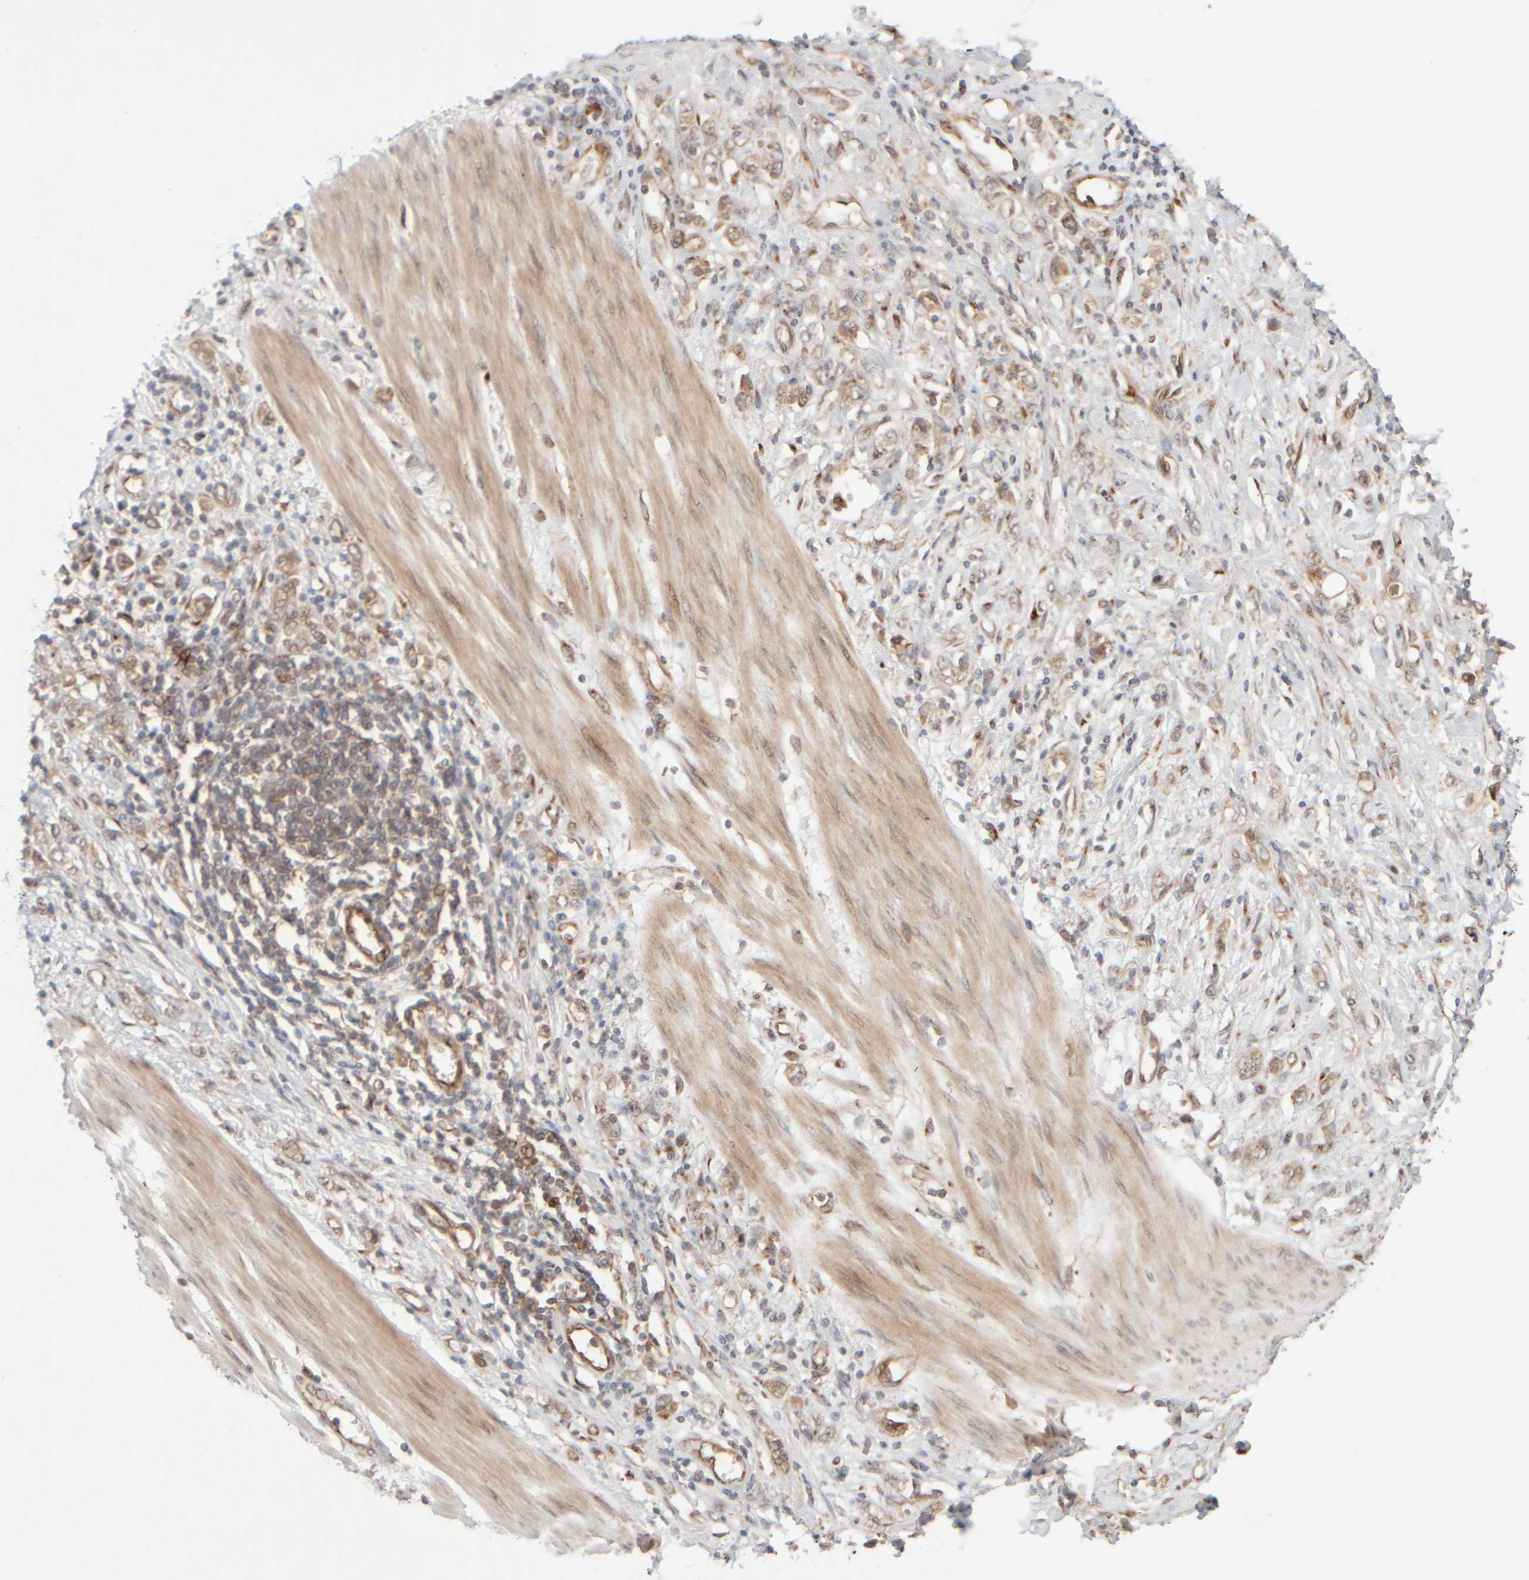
{"staining": {"intensity": "weak", "quantity": ">75%", "location": "cytoplasmic/membranous"}, "tissue": "stomach cancer", "cell_type": "Tumor cells", "image_type": "cancer", "snomed": [{"axis": "morphology", "description": "Adenocarcinoma, NOS"}, {"axis": "topography", "description": "Stomach"}], "caption": "Weak cytoplasmic/membranous expression for a protein is appreciated in approximately >75% of tumor cells of stomach cancer using IHC.", "gene": "GCN1", "patient": {"sex": "female", "age": 76}}